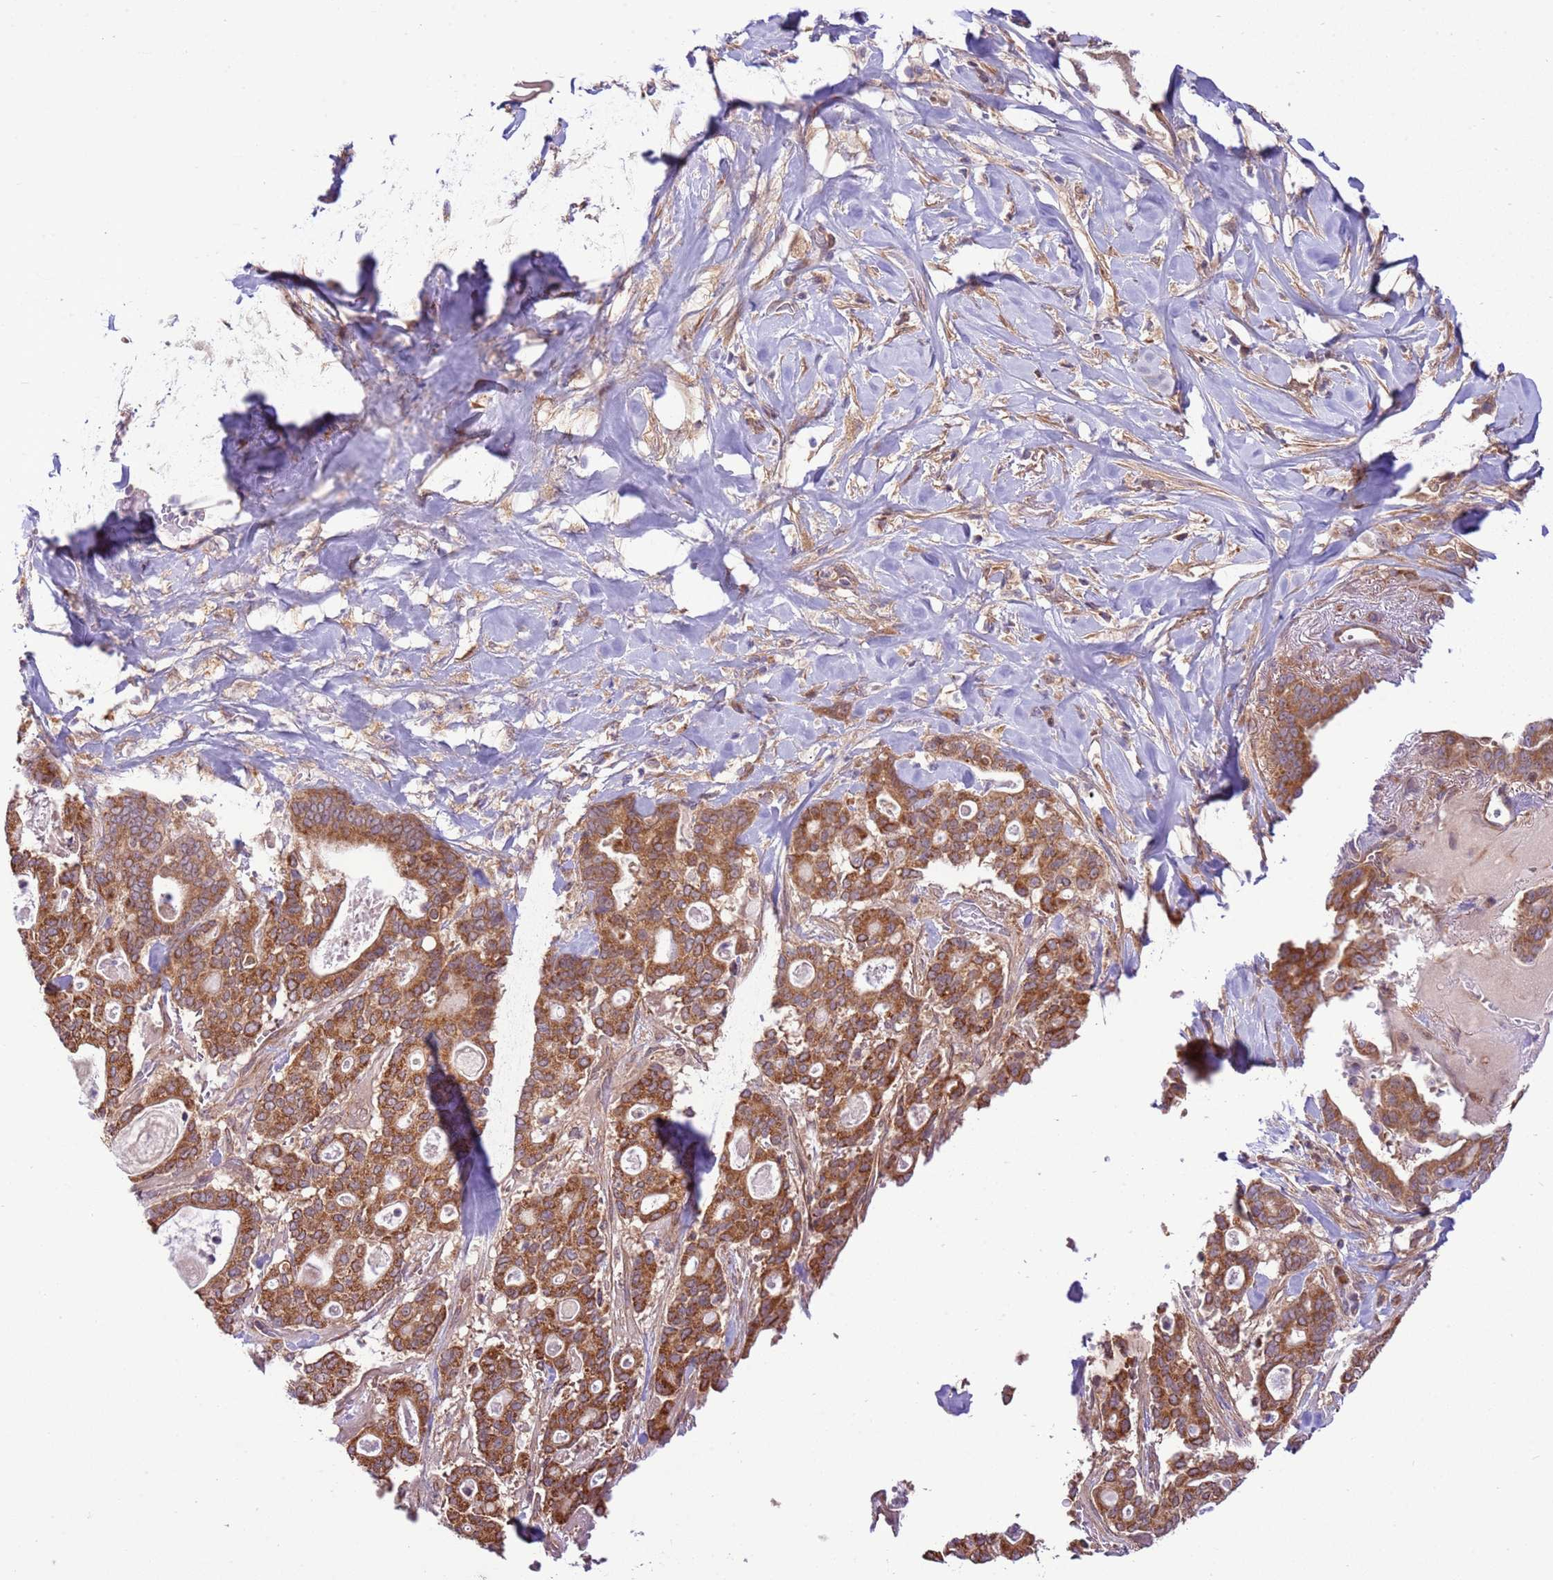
{"staining": {"intensity": "moderate", "quantity": ">75%", "location": "cytoplasmic/membranous"}, "tissue": "pancreatic cancer", "cell_type": "Tumor cells", "image_type": "cancer", "snomed": [{"axis": "morphology", "description": "Adenocarcinoma, NOS"}, {"axis": "topography", "description": "Pancreas"}], "caption": "IHC of pancreatic cancer exhibits medium levels of moderate cytoplasmic/membranous expression in about >75% of tumor cells. Nuclei are stained in blue.", "gene": "SCARA3", "patient": {"sex": "male", "age": 63}}